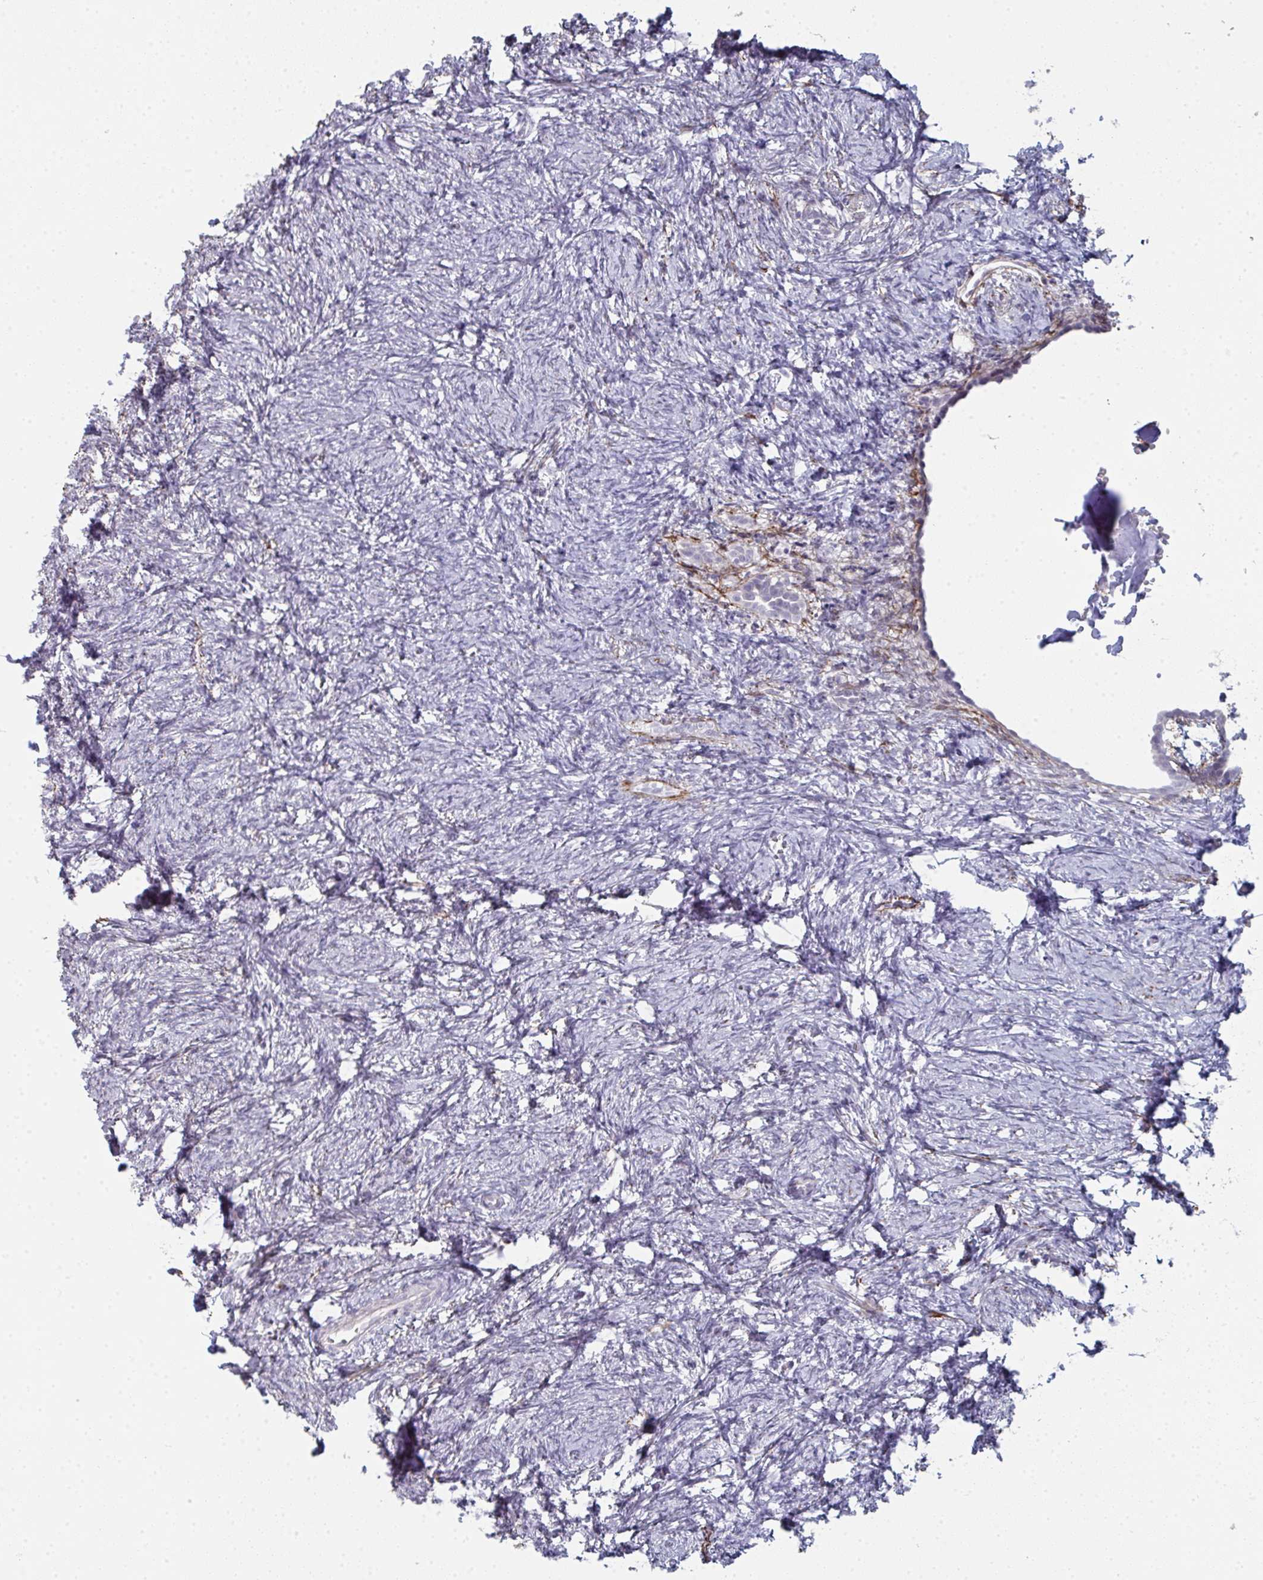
{"staining": {"intensity": "negative", "quantity": "none", "location": "none"}, "tissue": "ovary", "cell_type": "Follicle cells", "image_type": "normal", "snomed": [{"axis": "morphology", "description": "Normal tissue, NOS"}, {"axis": "topography", "description": "Ovary"}], "caption": "Micrograph shows no significant protein expression in follicle cells of normal ovary. Brightfield microscopy of immunohistochemistry (IHC) stained with DAB (brown) and hematoxylin (blue), captured at high magnification.", "gene": "A1CF", "patient": {"sex": "female", "age": 41}}